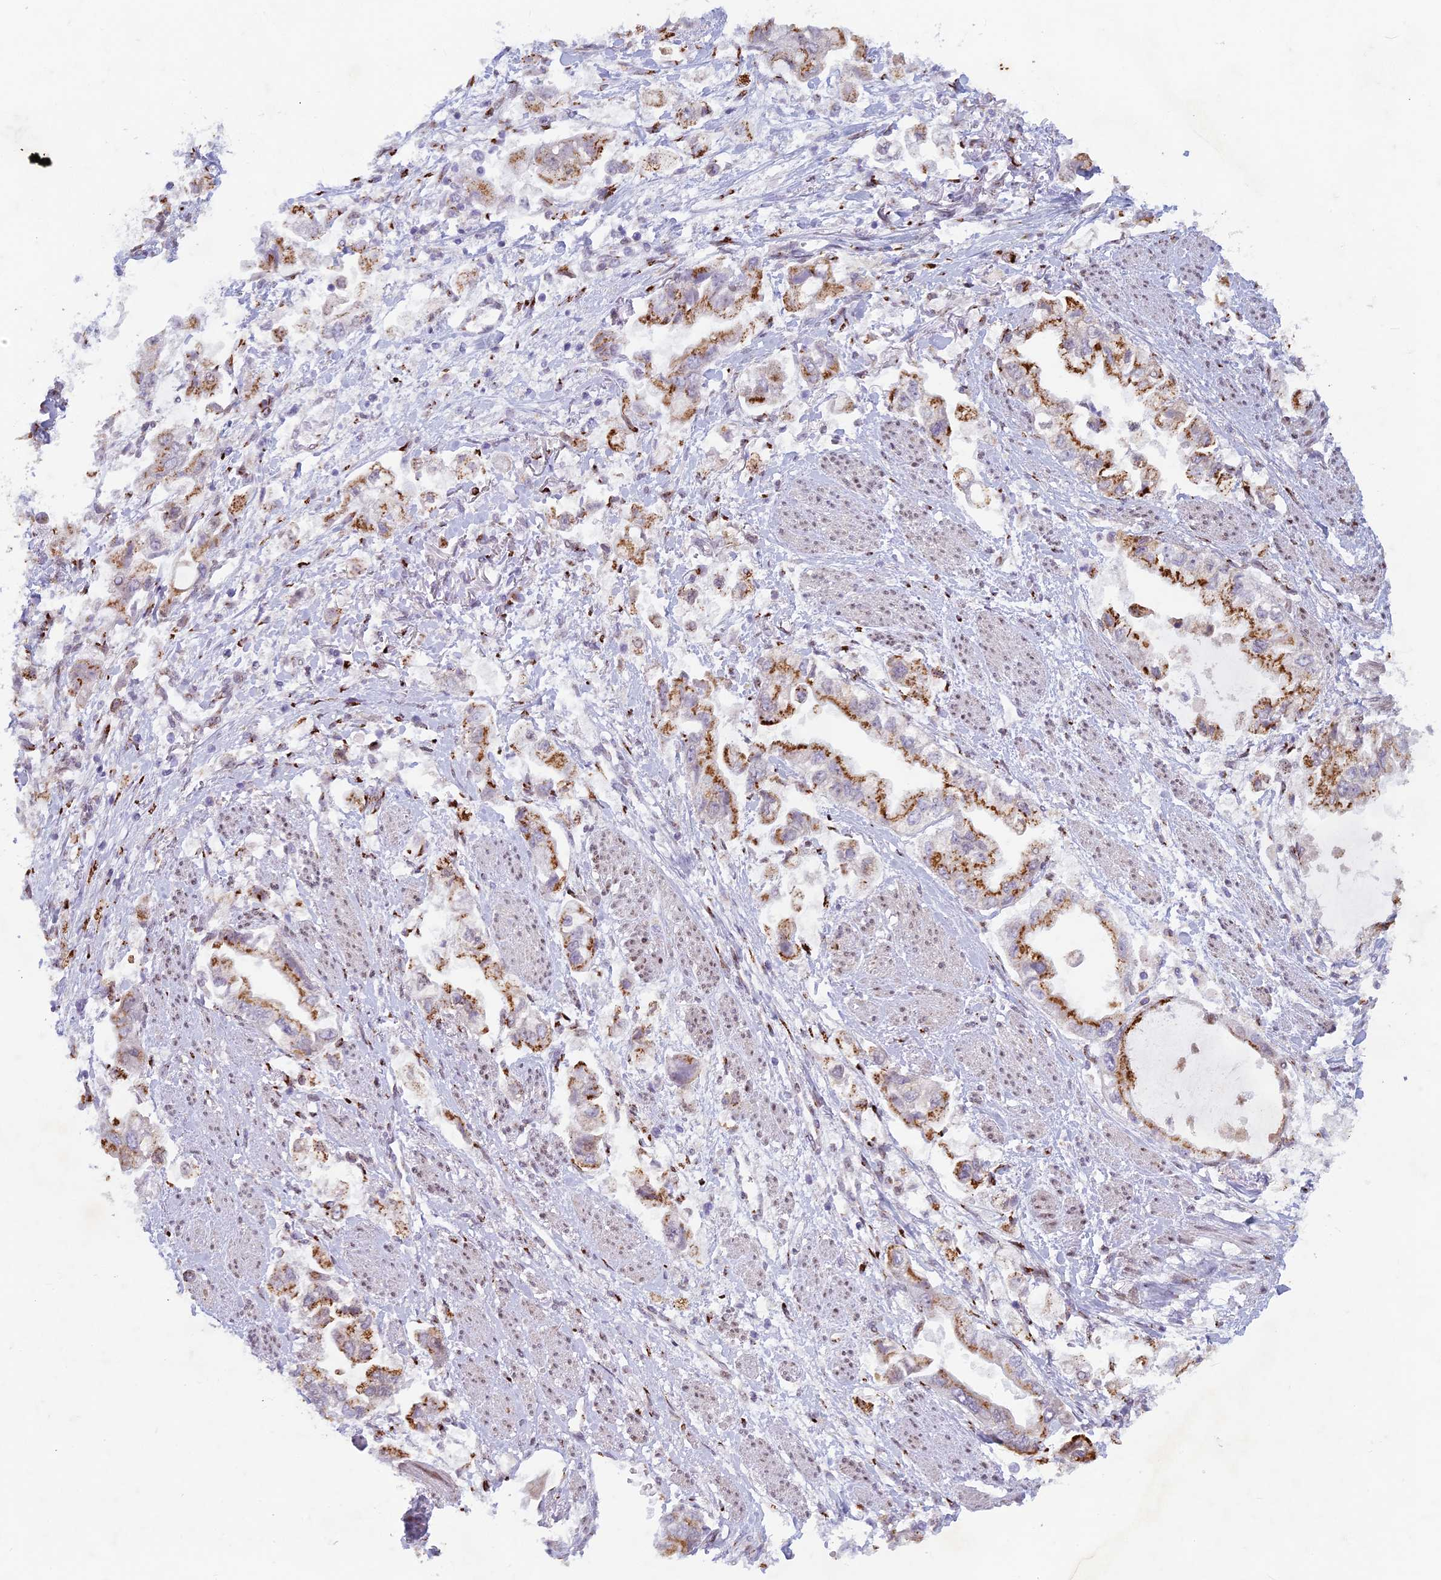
{"staining": {"intensity": "moderate", "quantity": ">75%", "location": "cytoplasmic/membranous"}, "tissue": "stomach cancer", "cell_type": "Tumor cells", "image_type": "cancer", "snomed": [{"axis": "morphology", "description": "Adenocarcinoma, NOS"}, {"axis": "topography", "description": "Stomach"}], "caption": "A brown stain shows moderate cytoplasmic/membranous positivity of a protein in adenocarcinoma (stomach) tumor cells. Using DAB (3,3'-diaminobenzidine) (brown) and hematoxylin (blue) stains, captured at high magnification using brightfield microscopy.", "gene": "FAM3C", "patient": {"sex": "male", "age": 62}}